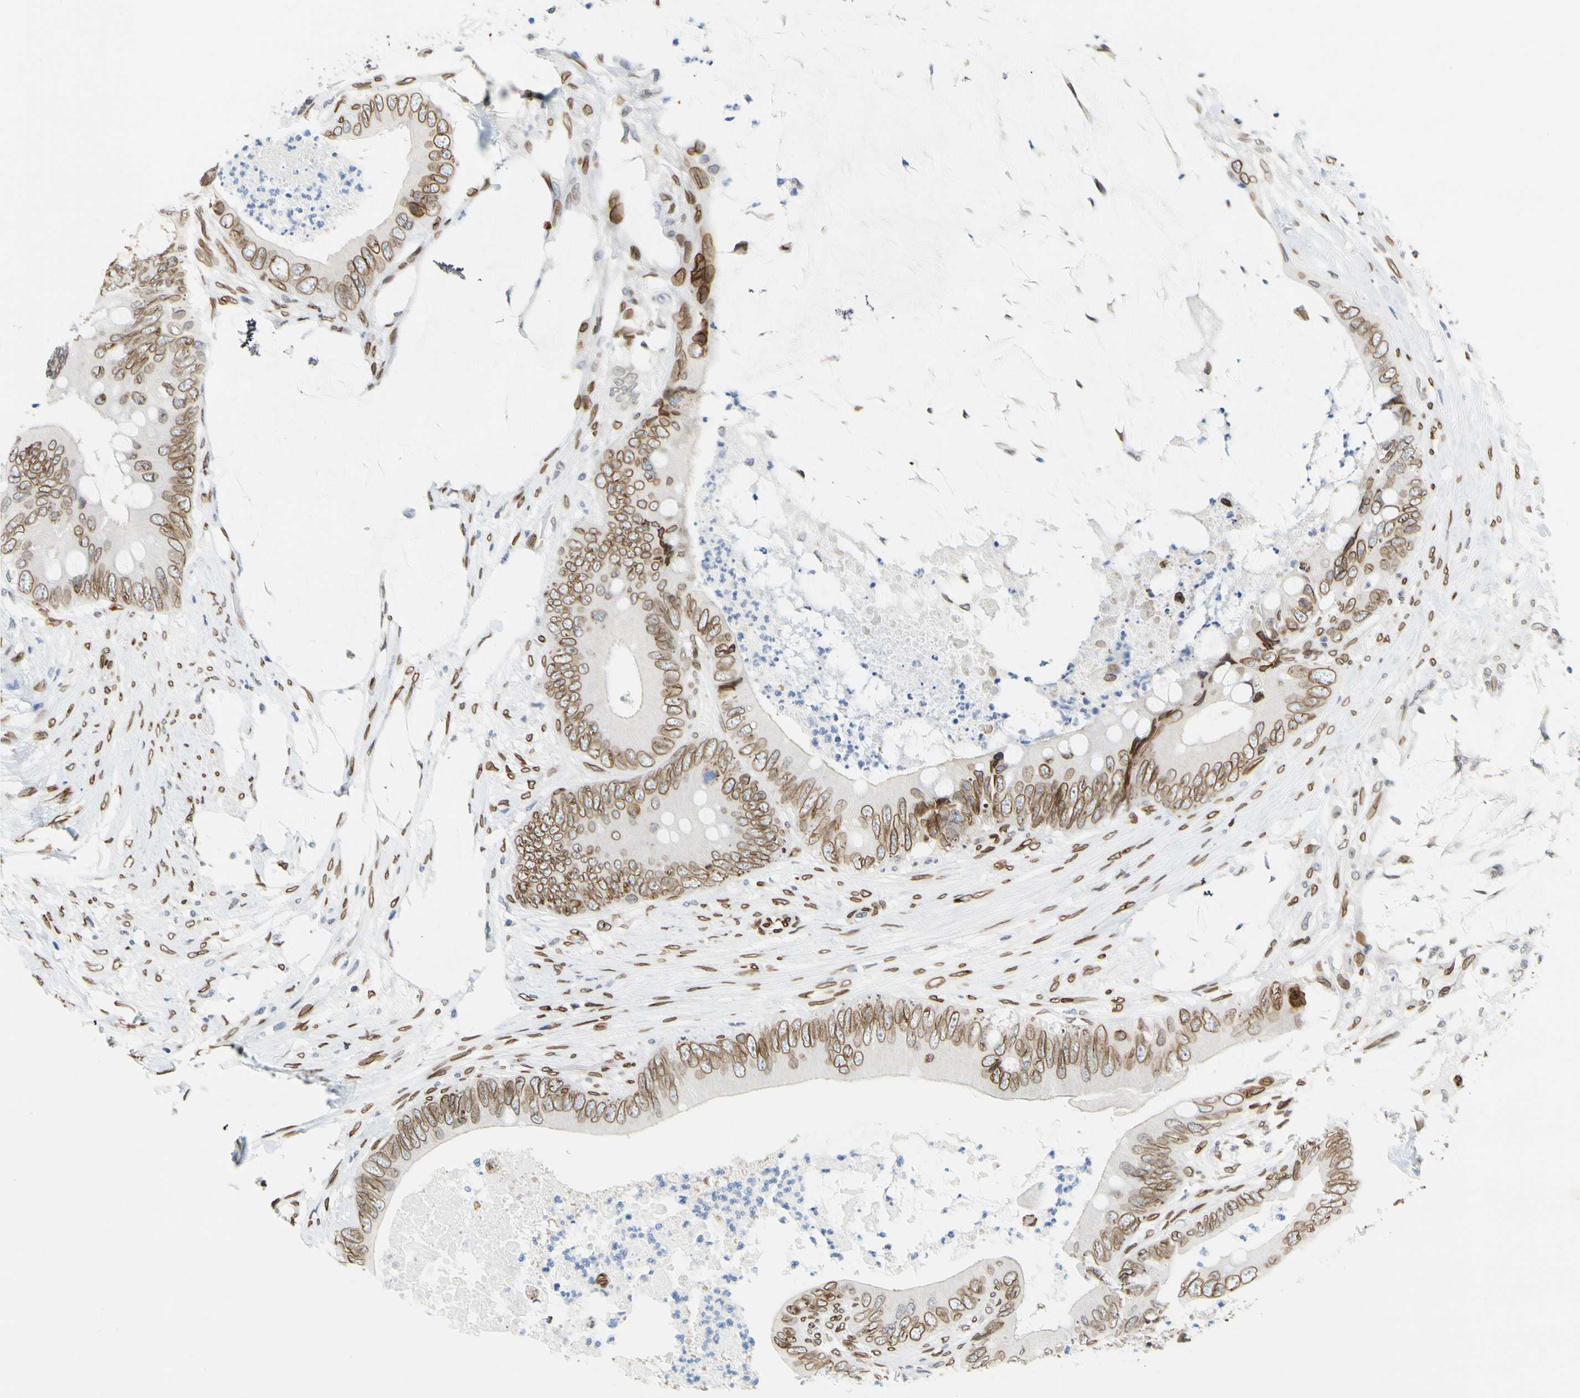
{"staining": {"intensity": "moderate", "quantity": ">75%", "location": "cytoplasmic/membranous,nuclear"}, "tissue": "colorectal cancer", "cell_type": "Tumor cells", "image_type": "cancer", "snomed": [{"axis": "morphology", "description": "Adenocarcinoma, NOS"}, {"axis": "topography", "description": "Rectum"}], "caption": "An image of adenocarcinoma (colorectal) stained for a protein demonstrates moderate cytoplasmic/membranous and nuclear brown staining in tumor cells.", "gene": "SUN1", "patient": {"sex": "female", "age": 77}}